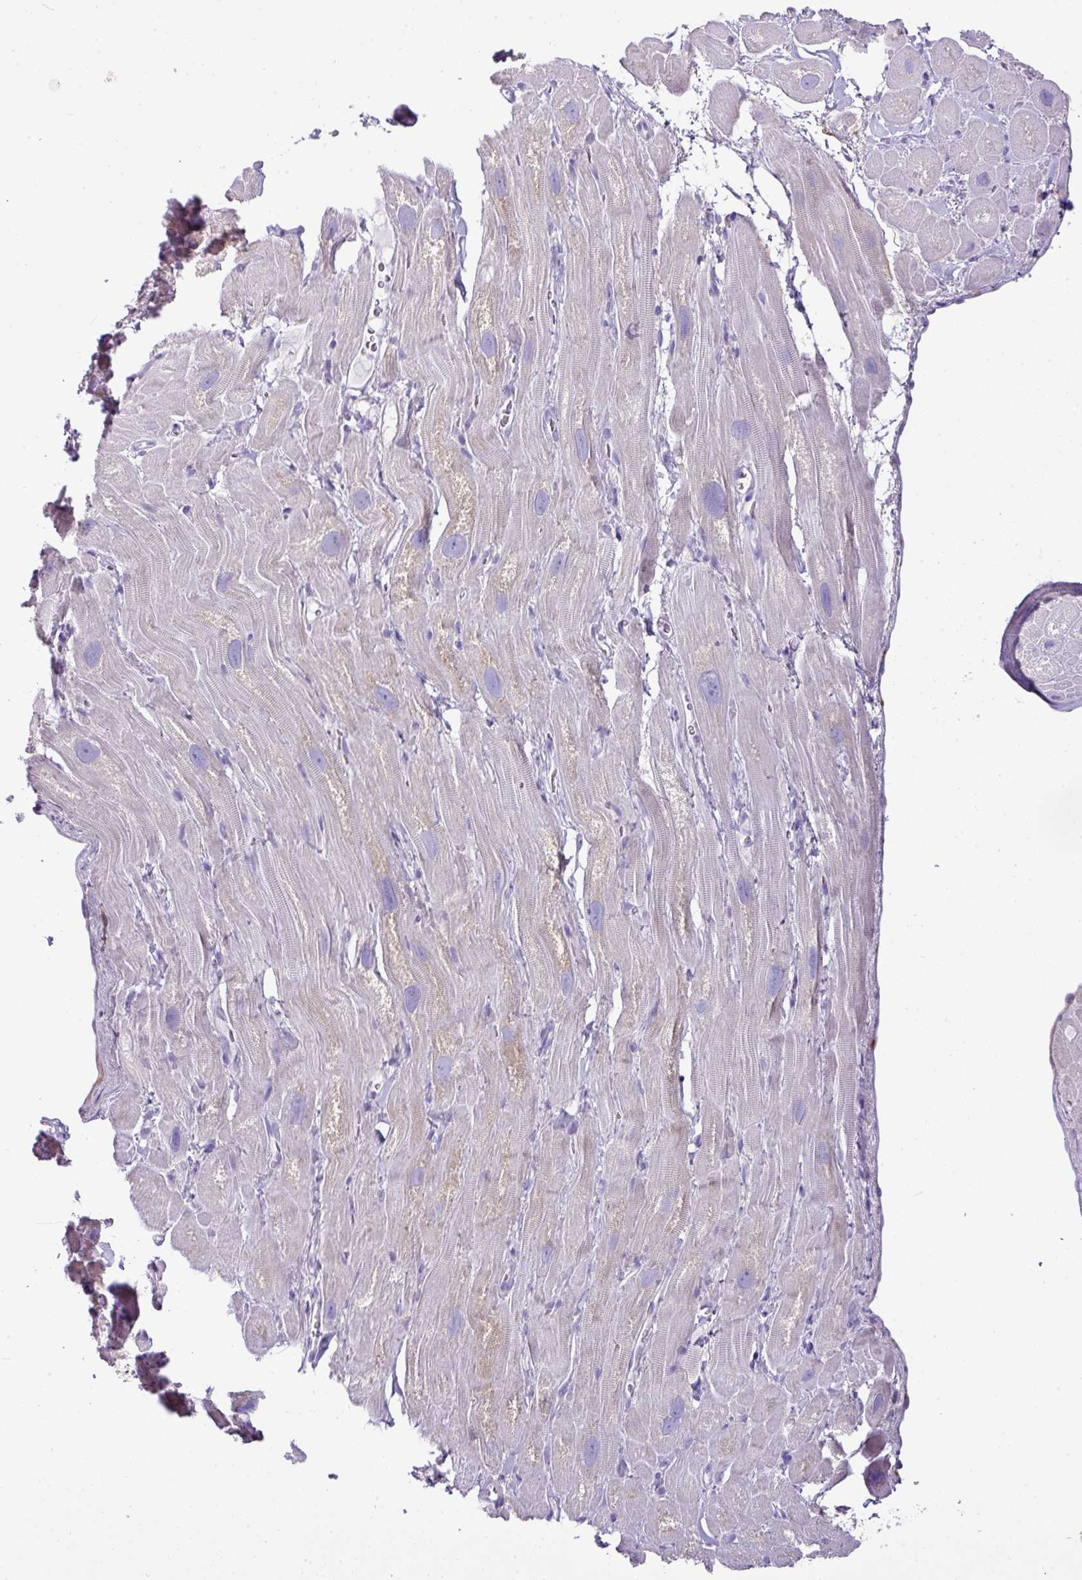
{"staining": {"intensity": "moderate", "quantity": "25%-75%", "location": "cytoplasmic/membranous"}, "tissue": "heart muscle", "cell_type": "Cardiomyocytes", "image_type": "normal", "snomed": [{"axis": "morphology", "description": "Normal tissue, NOS"}, {"axis": "topography", "description": "Heart"}], "caption": "Immunohistochemistry micrograph of unremarkable human heart muscle stained for a protein (brown), which demonstrates medium levels of moderate cytoplasmic/membranous staining in about 25%-75% of cardiomyocytes.", "gene": "PGAP4", "patient": {"sex": "male", "age": 49}}